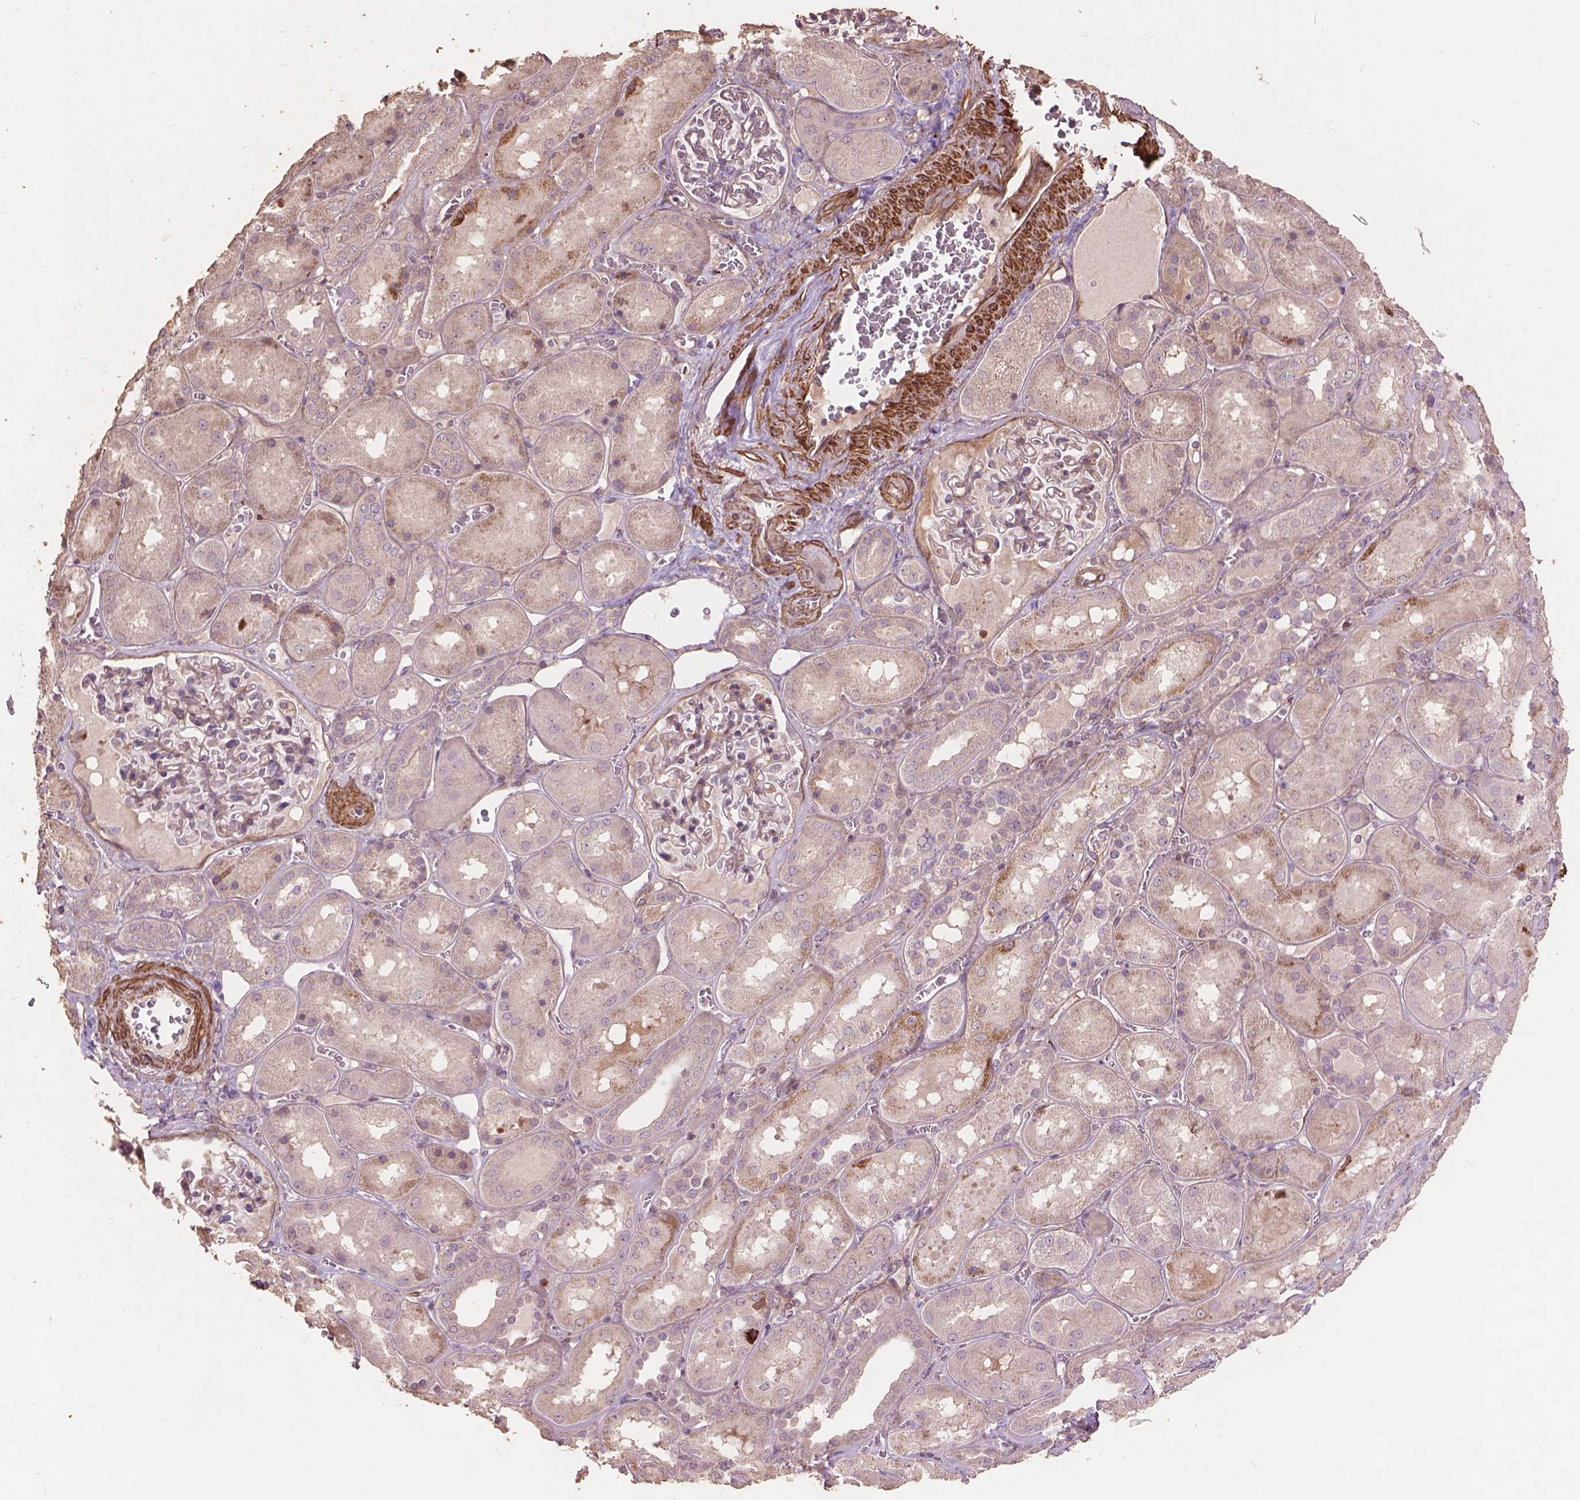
{"staining": {"intensity": "moderate", "quantity": "25%-75%", "location": "cytoplasmic/membranous"}, "tissue": "kidney", "cell_type": "Cells in glomeruli", "image_type": "normal", "snomed": [{"axis": "morphology", "description": "Normal tissue, NOS"}, {"axis": "topography", "description": "Kidney"}], "caption": "Cells in glomeruli show moderate cytoplasmic/membranous positivity in about 25%-75% of cells in unremarkable kidney. (Brightfield microscopy of DAB IHC at high magnification).", "gene": "FNIP1", "patient": {"sex": "male", "age": 73}}